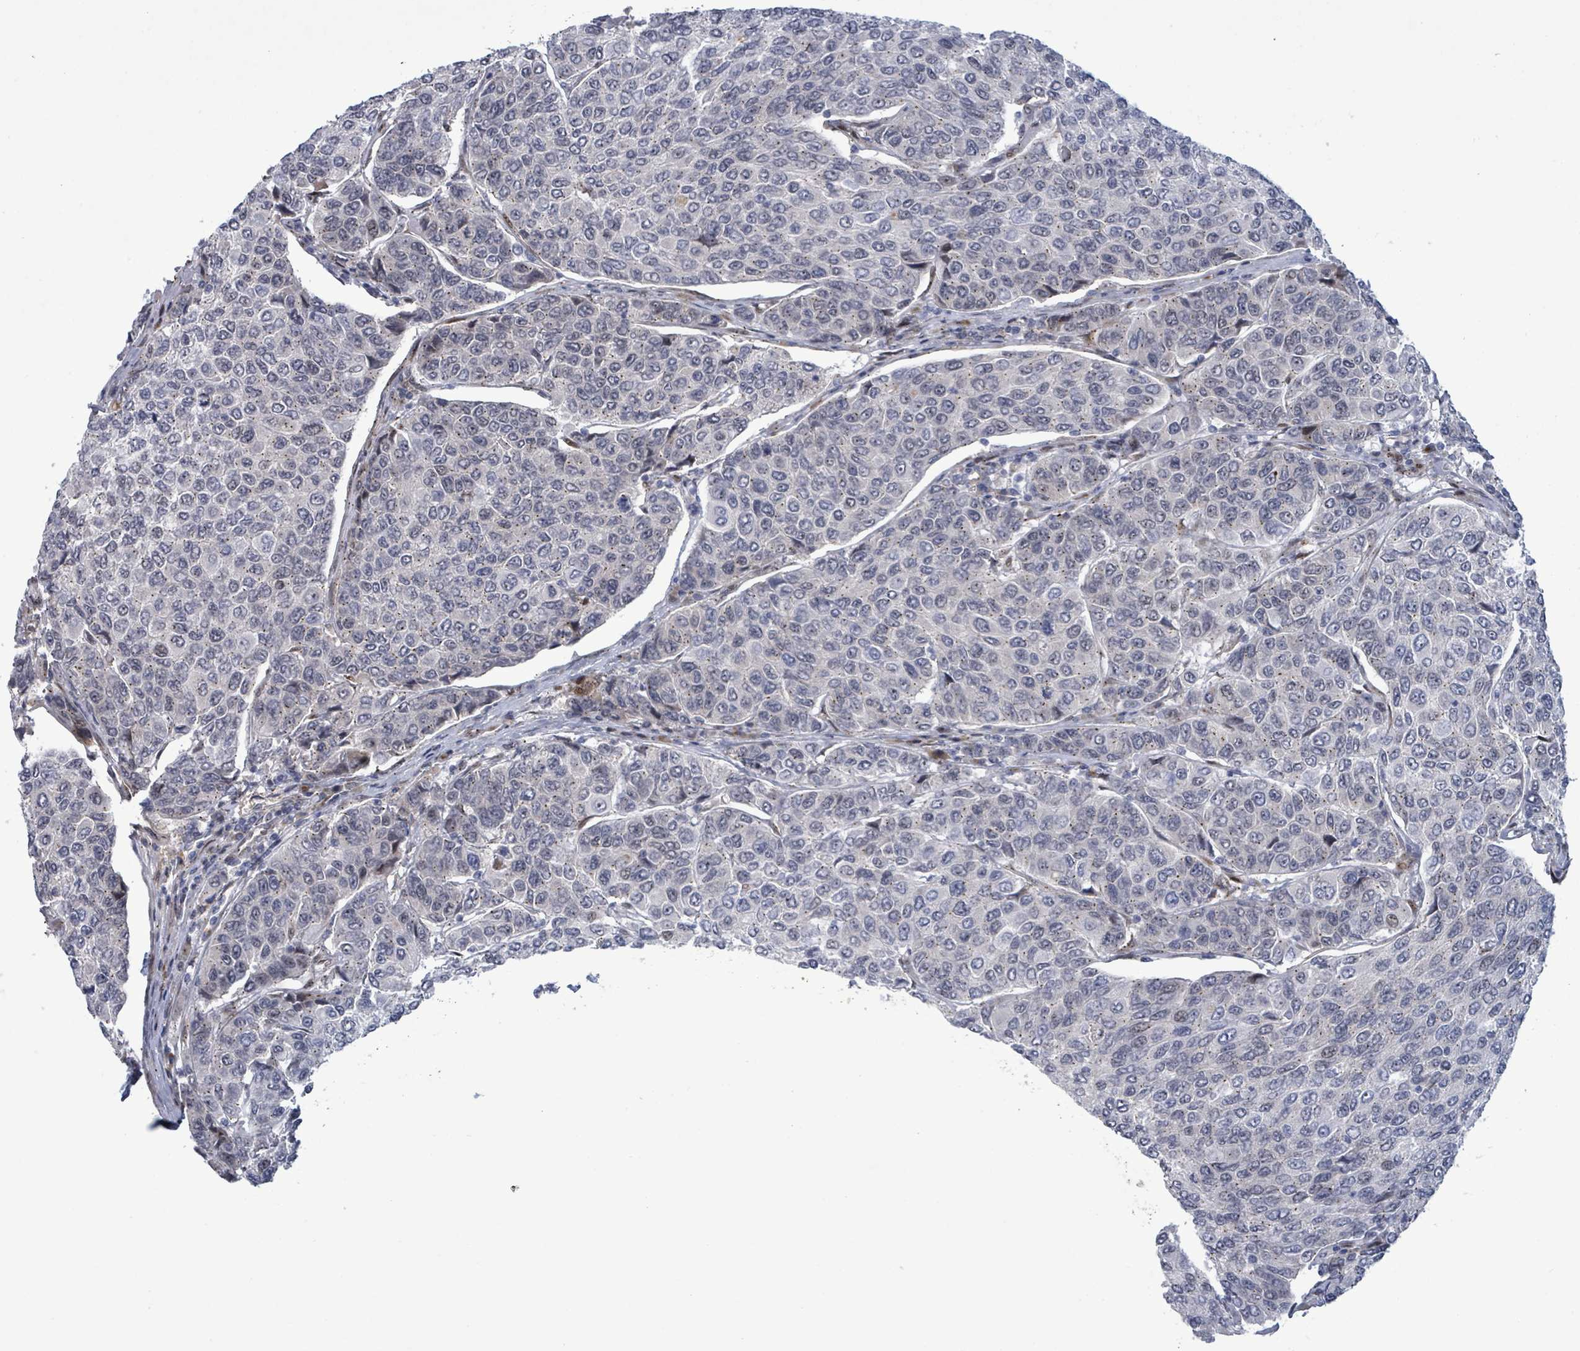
{"staining": {"intensity": "negative", "quantity": "none", "location": "none"}, "tissue": "breast cancer", "cell_type": "Tumor cells", "image_type": "cancer", "snomed": [{"axis": "morphology", "description": "Duct carcinoma"}, {"axis": "topography", "description": "Breast"}], "caption": "Tumor cells show no significant staining in infiltrating ductal carcinoma (breast).", "gene": "TUSC1", "patient": {"sex": "female", "age": 55}}